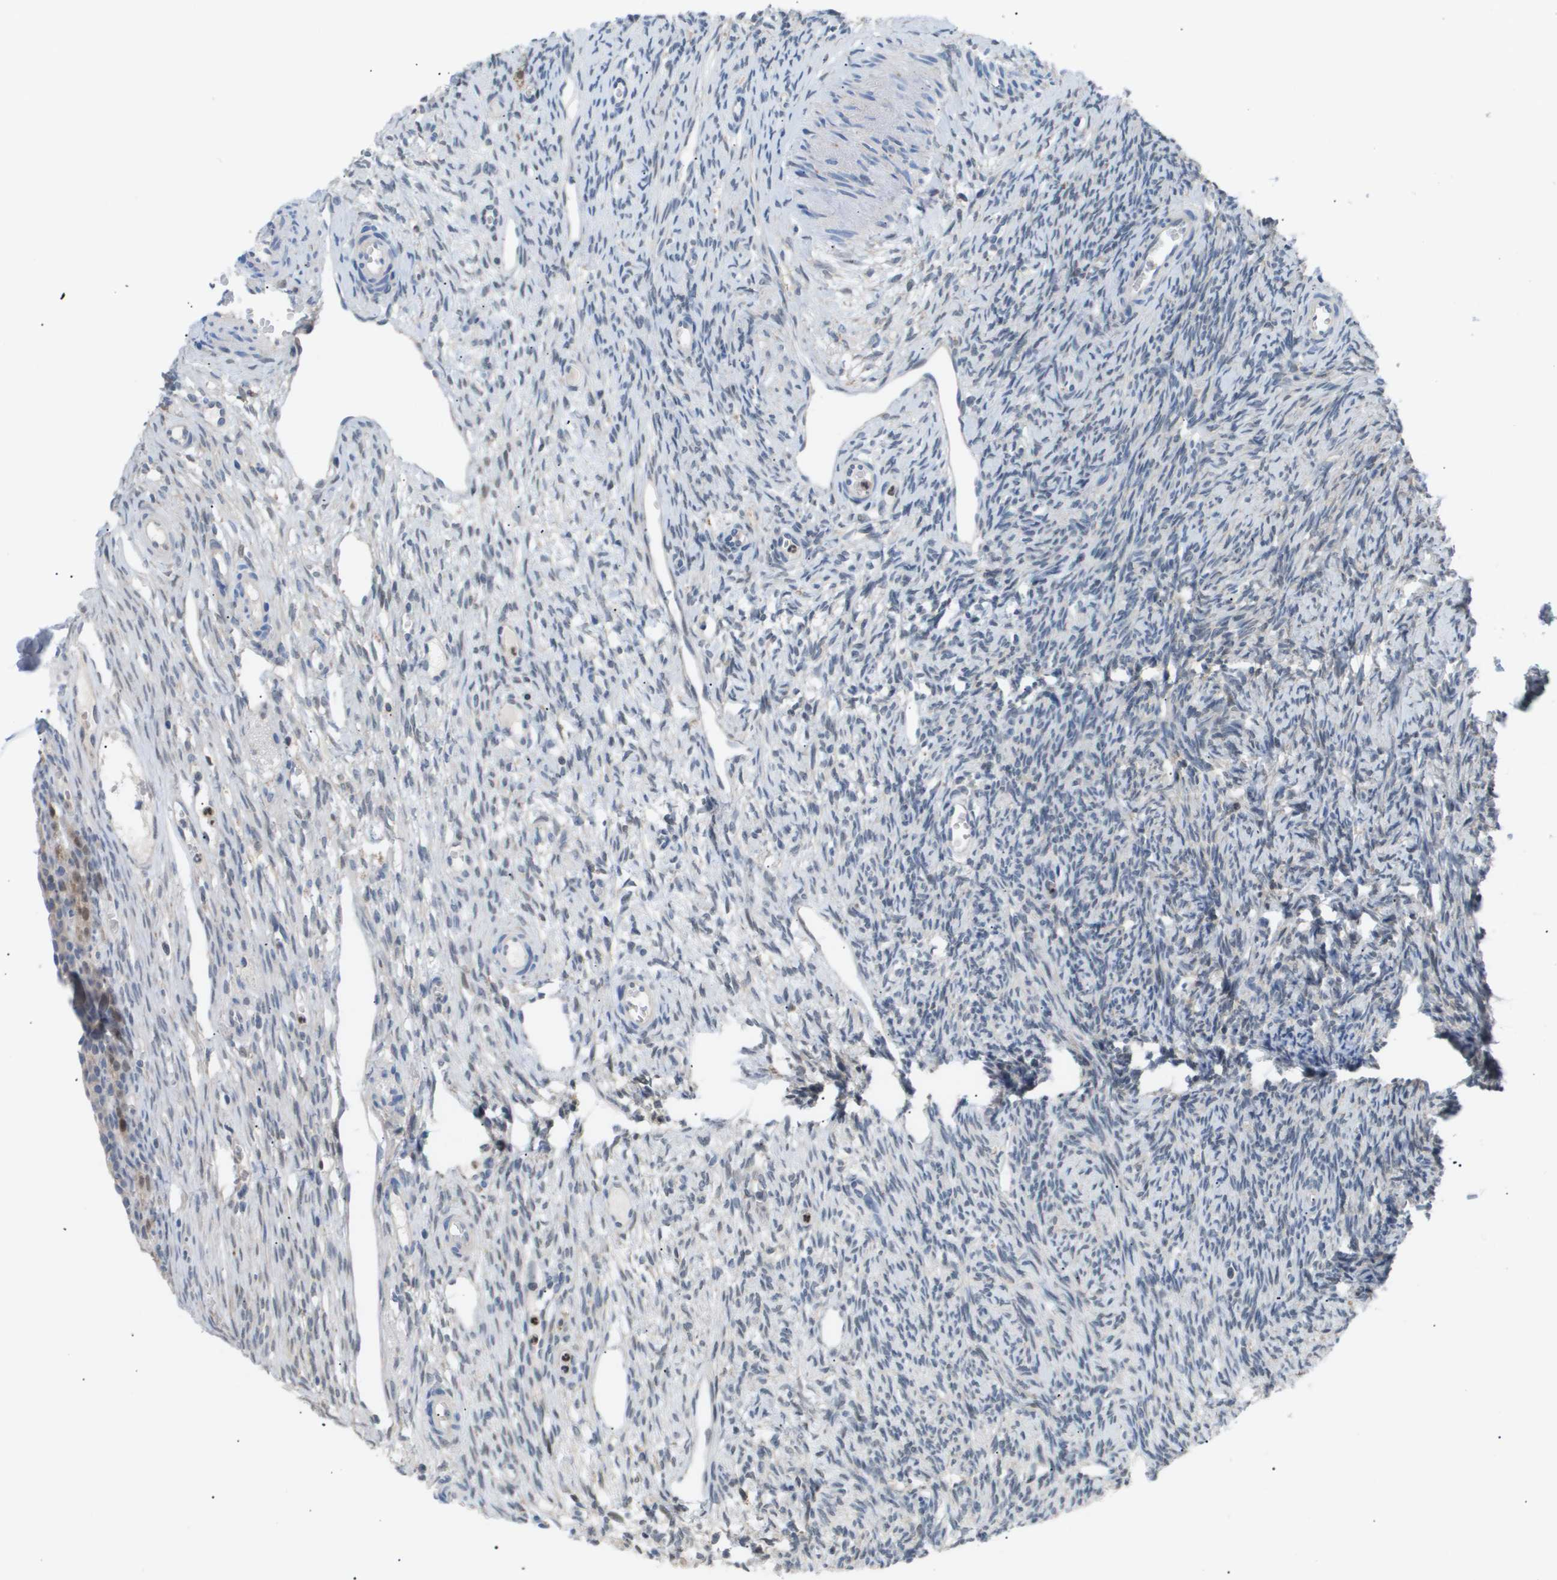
{"staining": {"intensity": "weak", "quantity": ">75%", "location": "cytoplasmic/membranous"}, "tissue": "ovary", "cell_type": "Follicle cells", "image_type": "normal", "snomed": [{"axis": "morphology", "description": "Normal tissue, NOS"}, {"axis": "topography", "description": "Ovary"}], "caption": "Protein expression analysis of benign ovary exhibits weak cytoplasmic/membranous expression in about >75% of follicle cells.", "gene": "AKR1A1", "patient": {"sex": "female", "age": 33}}